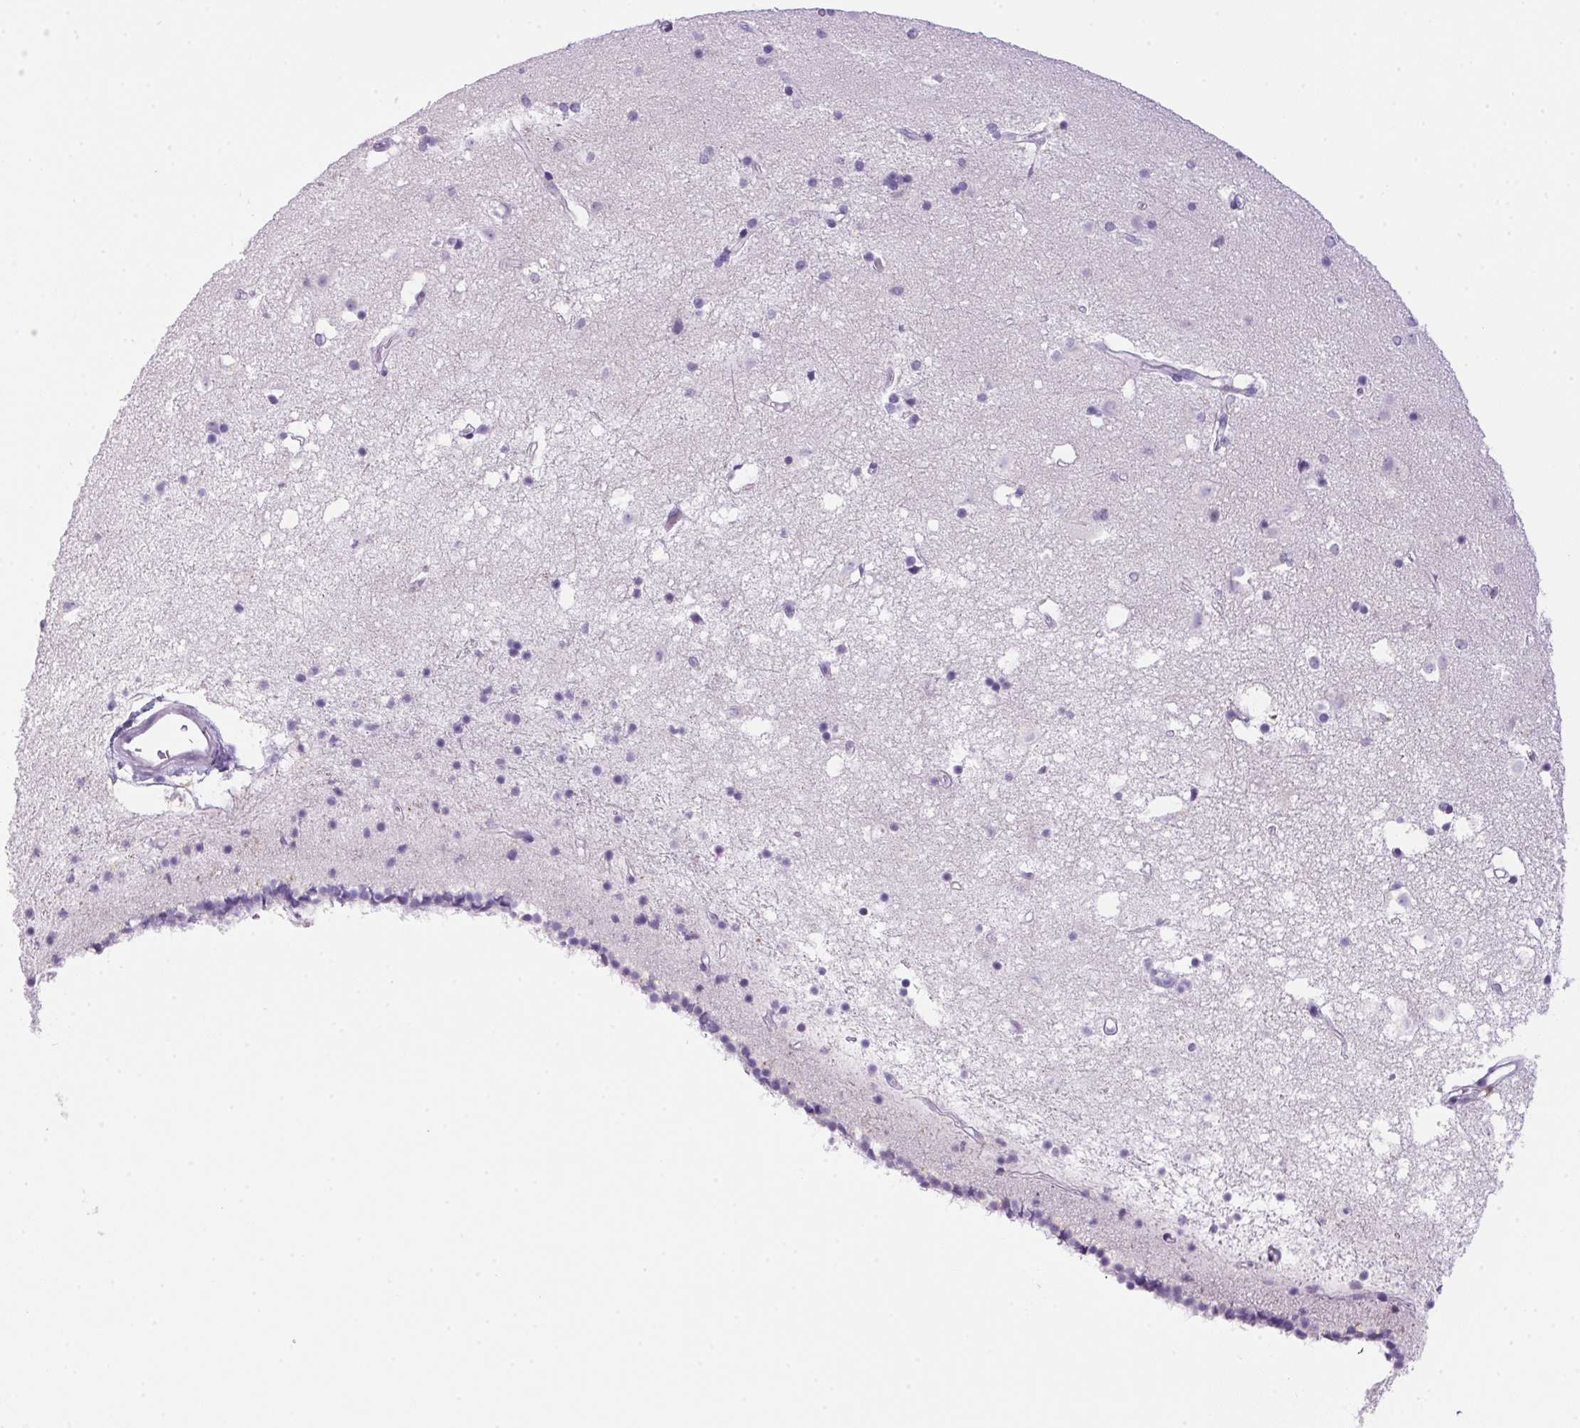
{"staining": {"intensity": "negative", "quantity": "none", "location": "none"}, "tissue": "caudate", "cell_type": "Glial cells", "image_type": "normal", "snomed": [{"axis": "morphology", "description": "Normal tissue, NOS"}, {"axis": "topography", "description": "Lateral ventricle wall"}], "caption": "This is an IHC micrograph of benign caudate. There is no staining in glial cells.", "gene": "S100A2", "patient": {"sex": "female", "age": 71}}